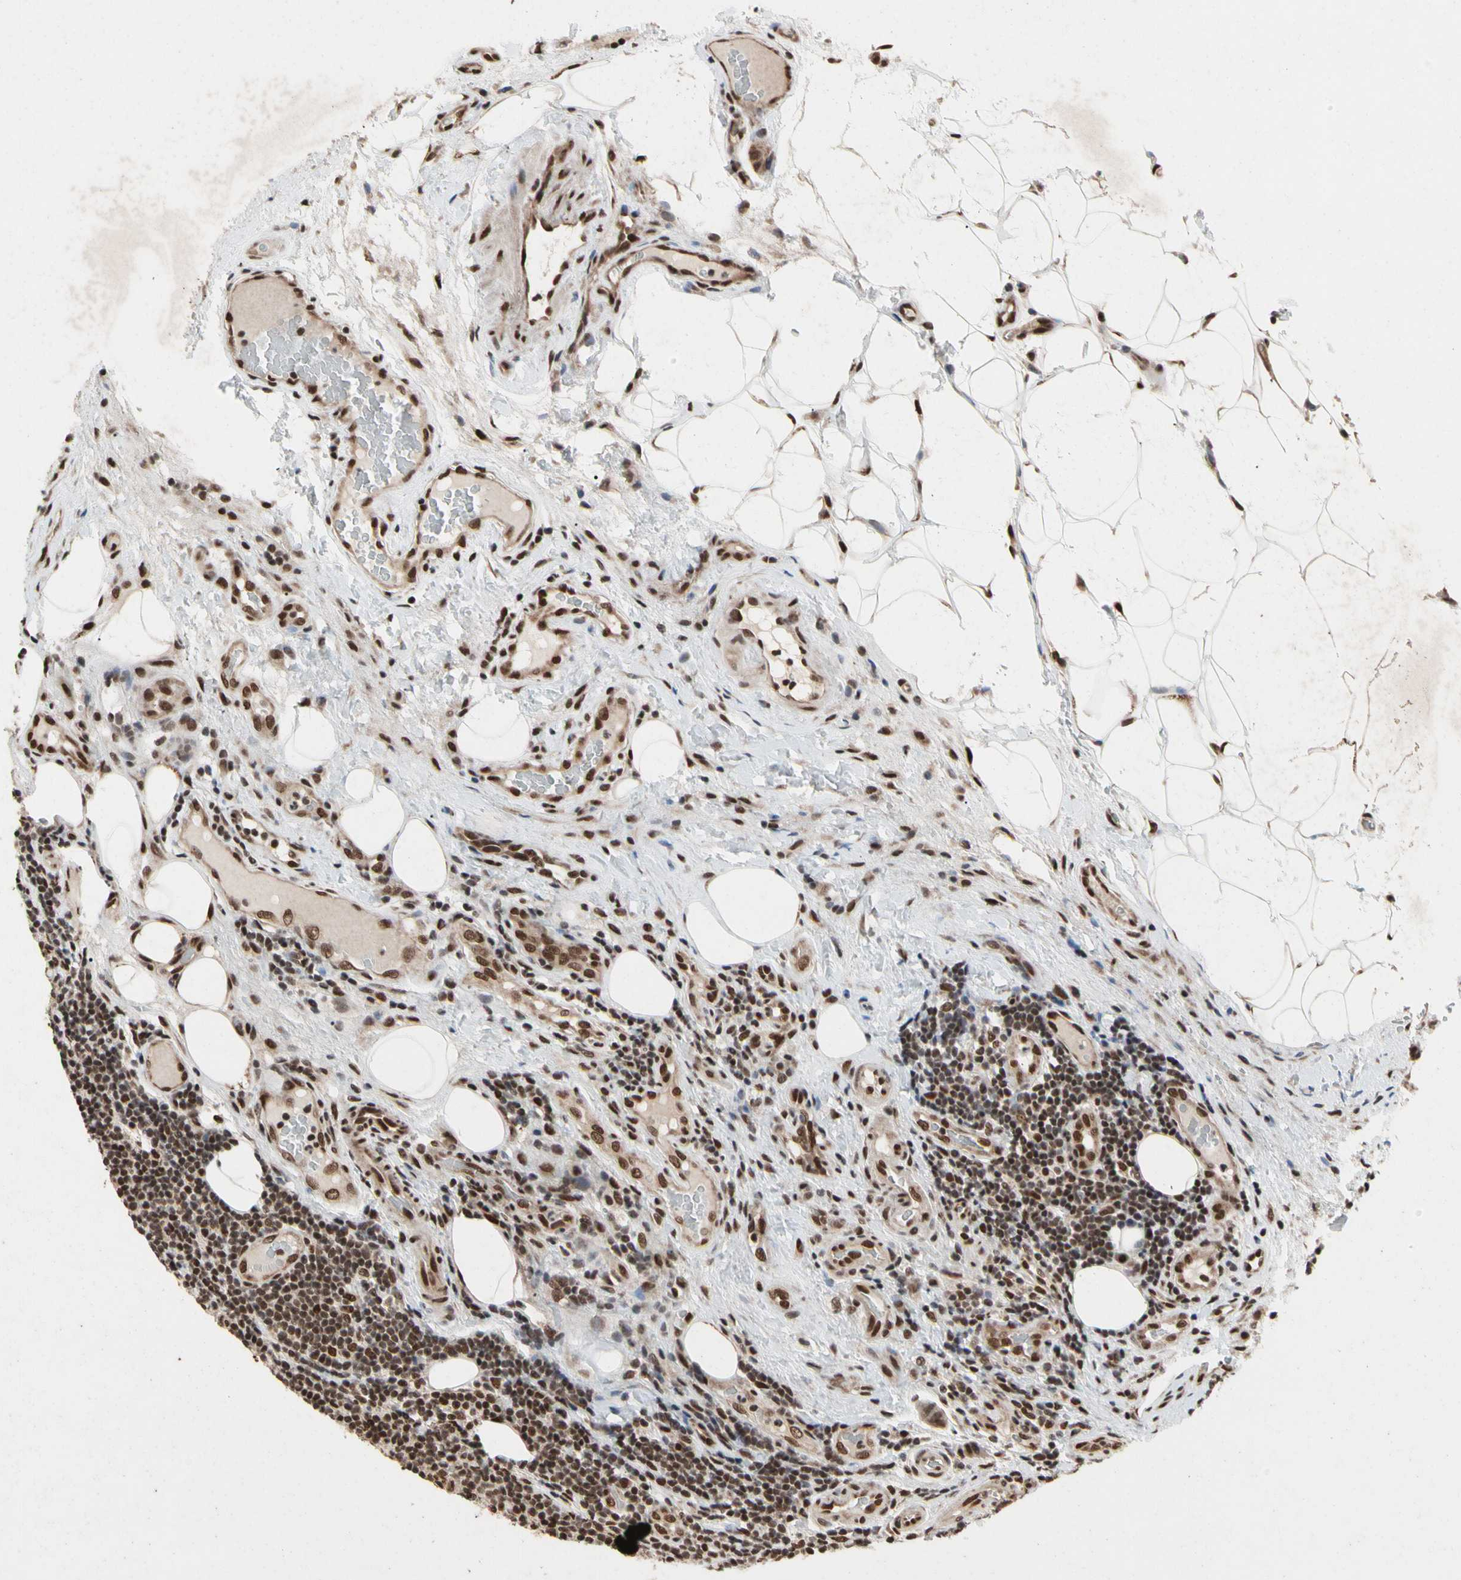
{"staining": {"intensity": "strong", "quantity": ">75%", "location": "nuclear"}, "tissue": "lymphoma", "cell_type": "Tumor cells", "image_type": "cancer", "snomed": [{"axis": "morphology", "description": "Malignant lymphoma, non-Hodgkin's type, Low grade"}, {"axis": "topography", "description": "Lymph node"}], "caption": "Protein analysis of lymphoma tissue shows strong nuclear expression in approximately >75% of tumor cells. (IHC, brightfield microscopy, high magnification).", "gene": "FAM98B", "patient": {"sex": "male", "age": 83}}